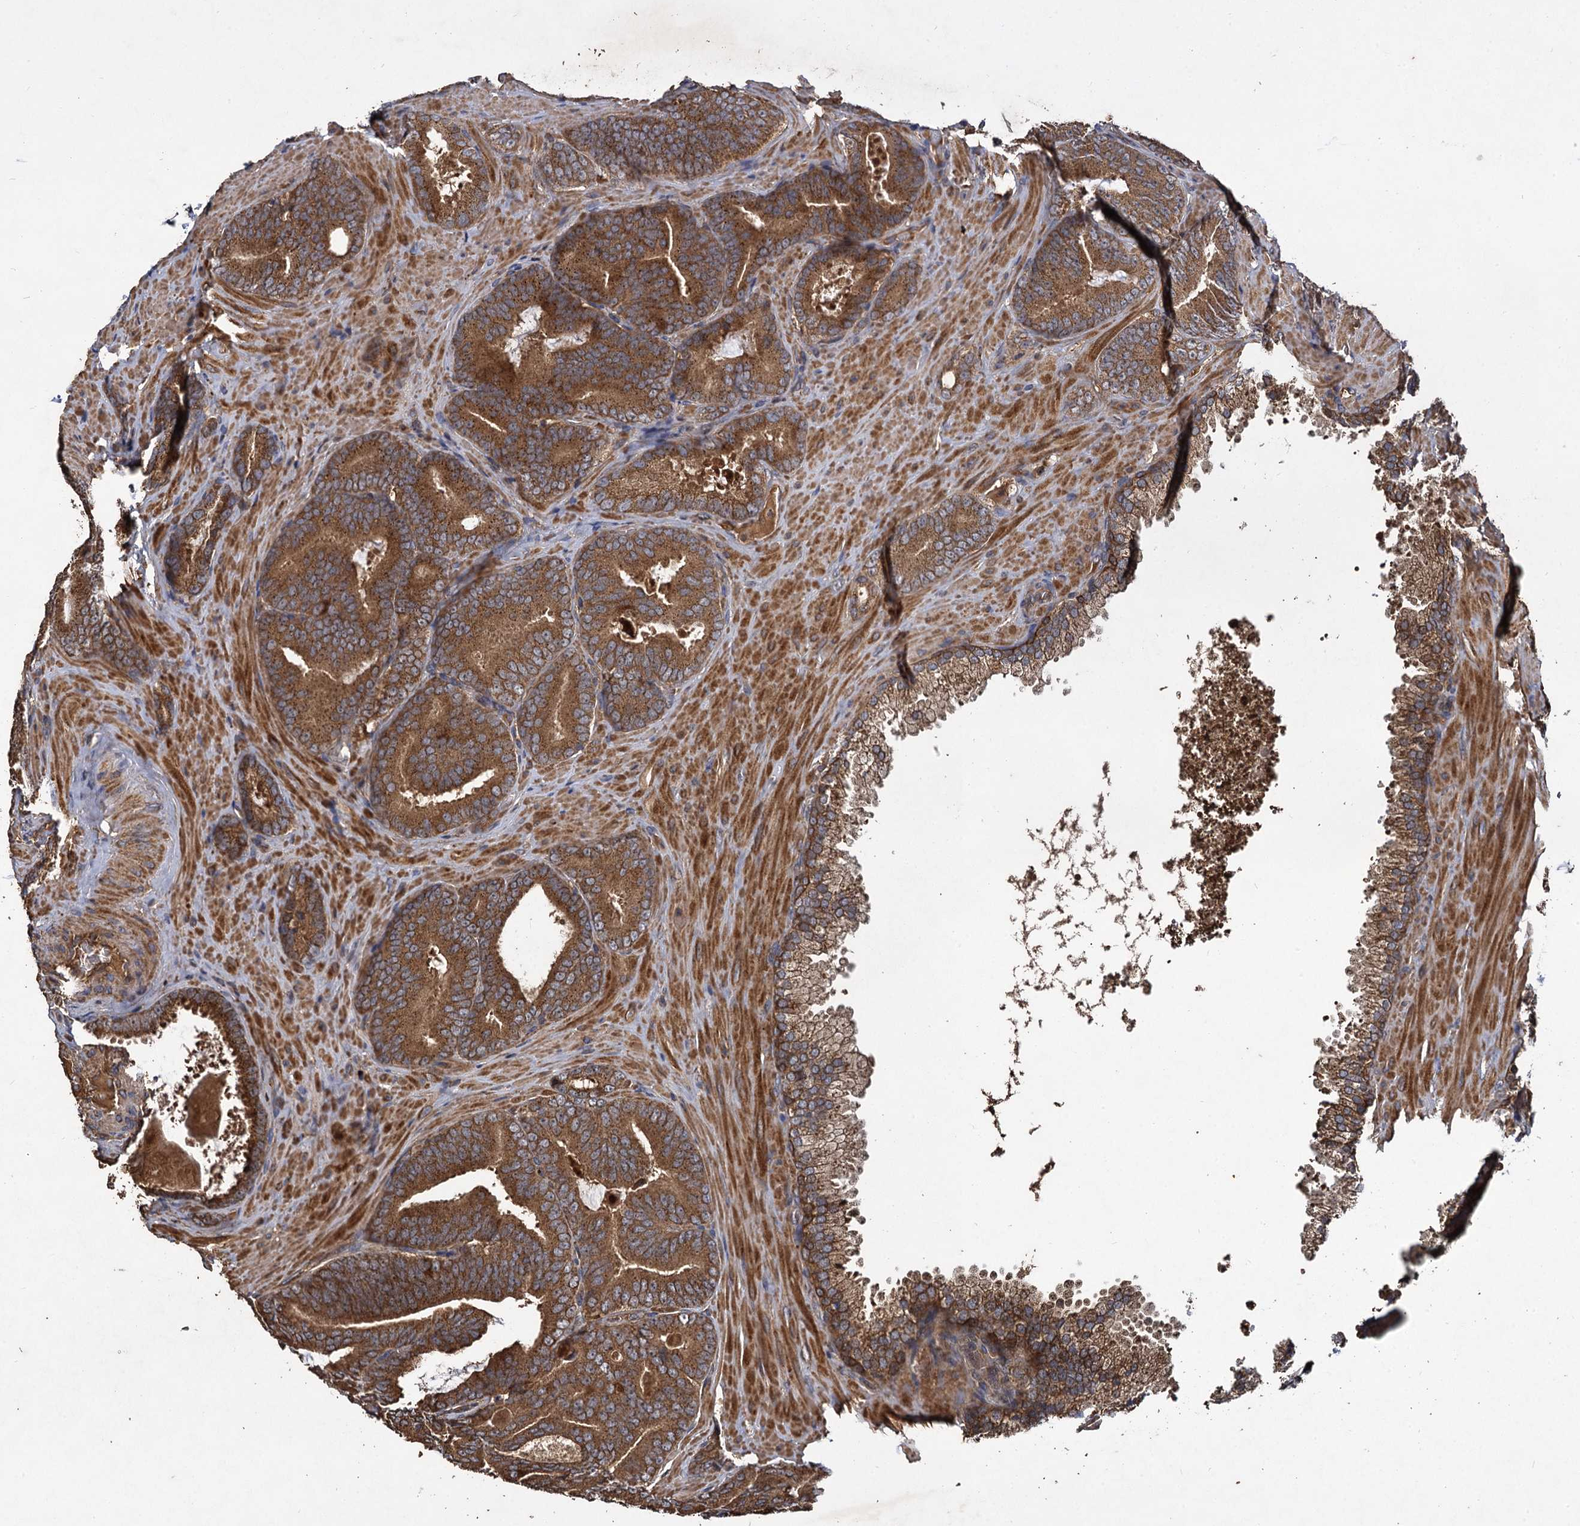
{"staining": {"intensity": "strong", "quantity": ">75%", "location": "cytoplasmic/membranous"}, "tissue": "prostate cancer", "cell_type": "Tumor cells", "image_type": "cancer", "snomed": [{"axis": "morphology", "description": "Adenocarcinoma, High grade"}, {"axis": "topography", "description": "Prostate"}], "caption": "Protein expression analysis of human prostate cancer (adenocarcinoma (high-grade)) reveals strong cytoplasmic/membranous staining in approximately >75% of tumor cells. (DAB IHC with brightfield microscopy, high magnification).", "gene": "GCLC", "patient": {"sex": "male", "age": 66}}